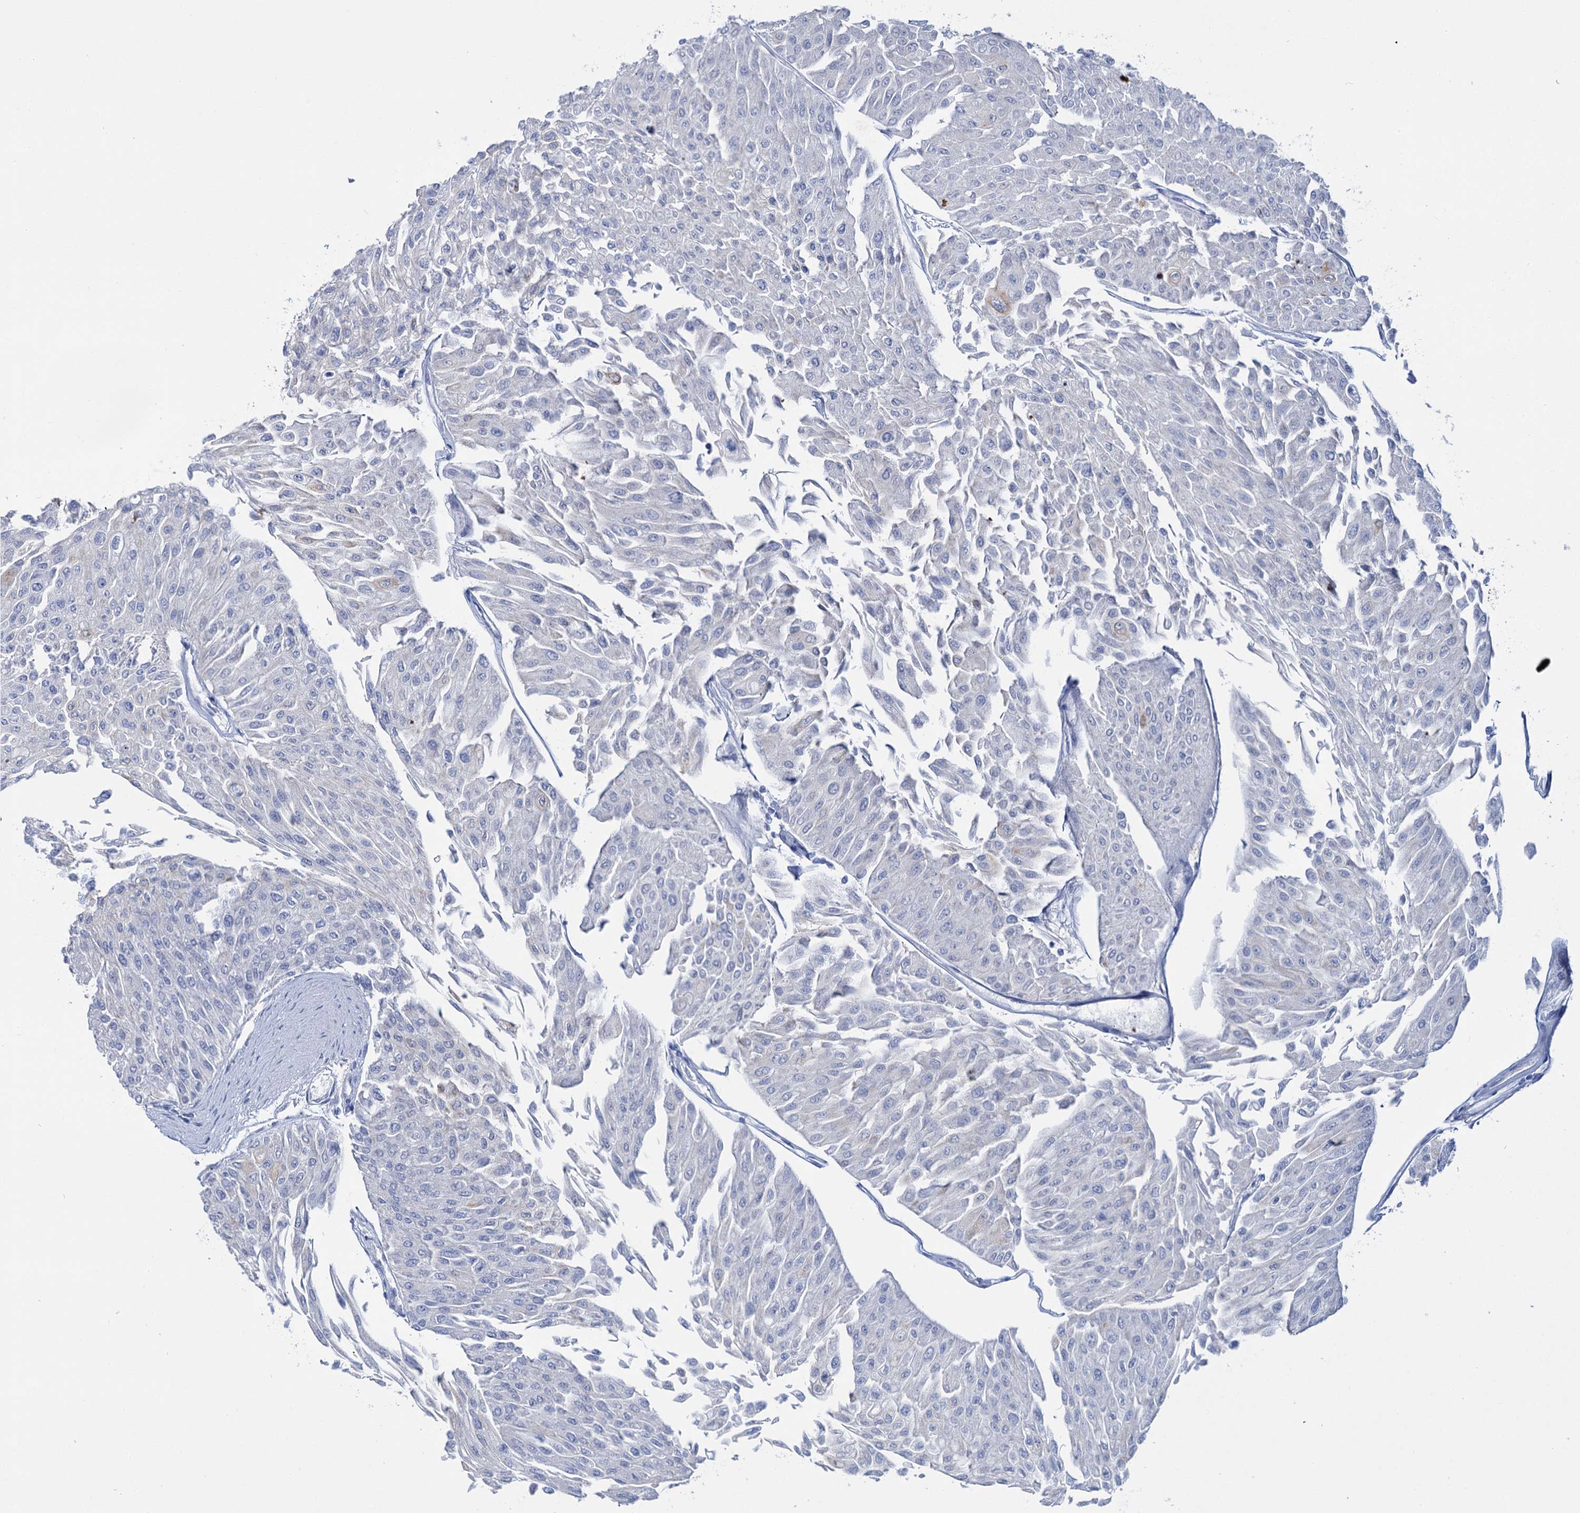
{"staining": {"intensity": "negative", "quantity": "none", "location": "none"}, "tissue": "urothelial cancer", "cell_type": "Tumor cells", "image_type": "cancer", "snomed": [{"axis": "morphology", "description": "Urothelial carcinoma, Low grade"}, {"axis": "topography", "description": "Urinary bladder"}], "caption": "Immunohistochemistry of human low-grade urothelial carcinoma exhibits no staining in tumor cells.", "gene": "LYZL4", "patient": {"sex": "male", "age": 67}}